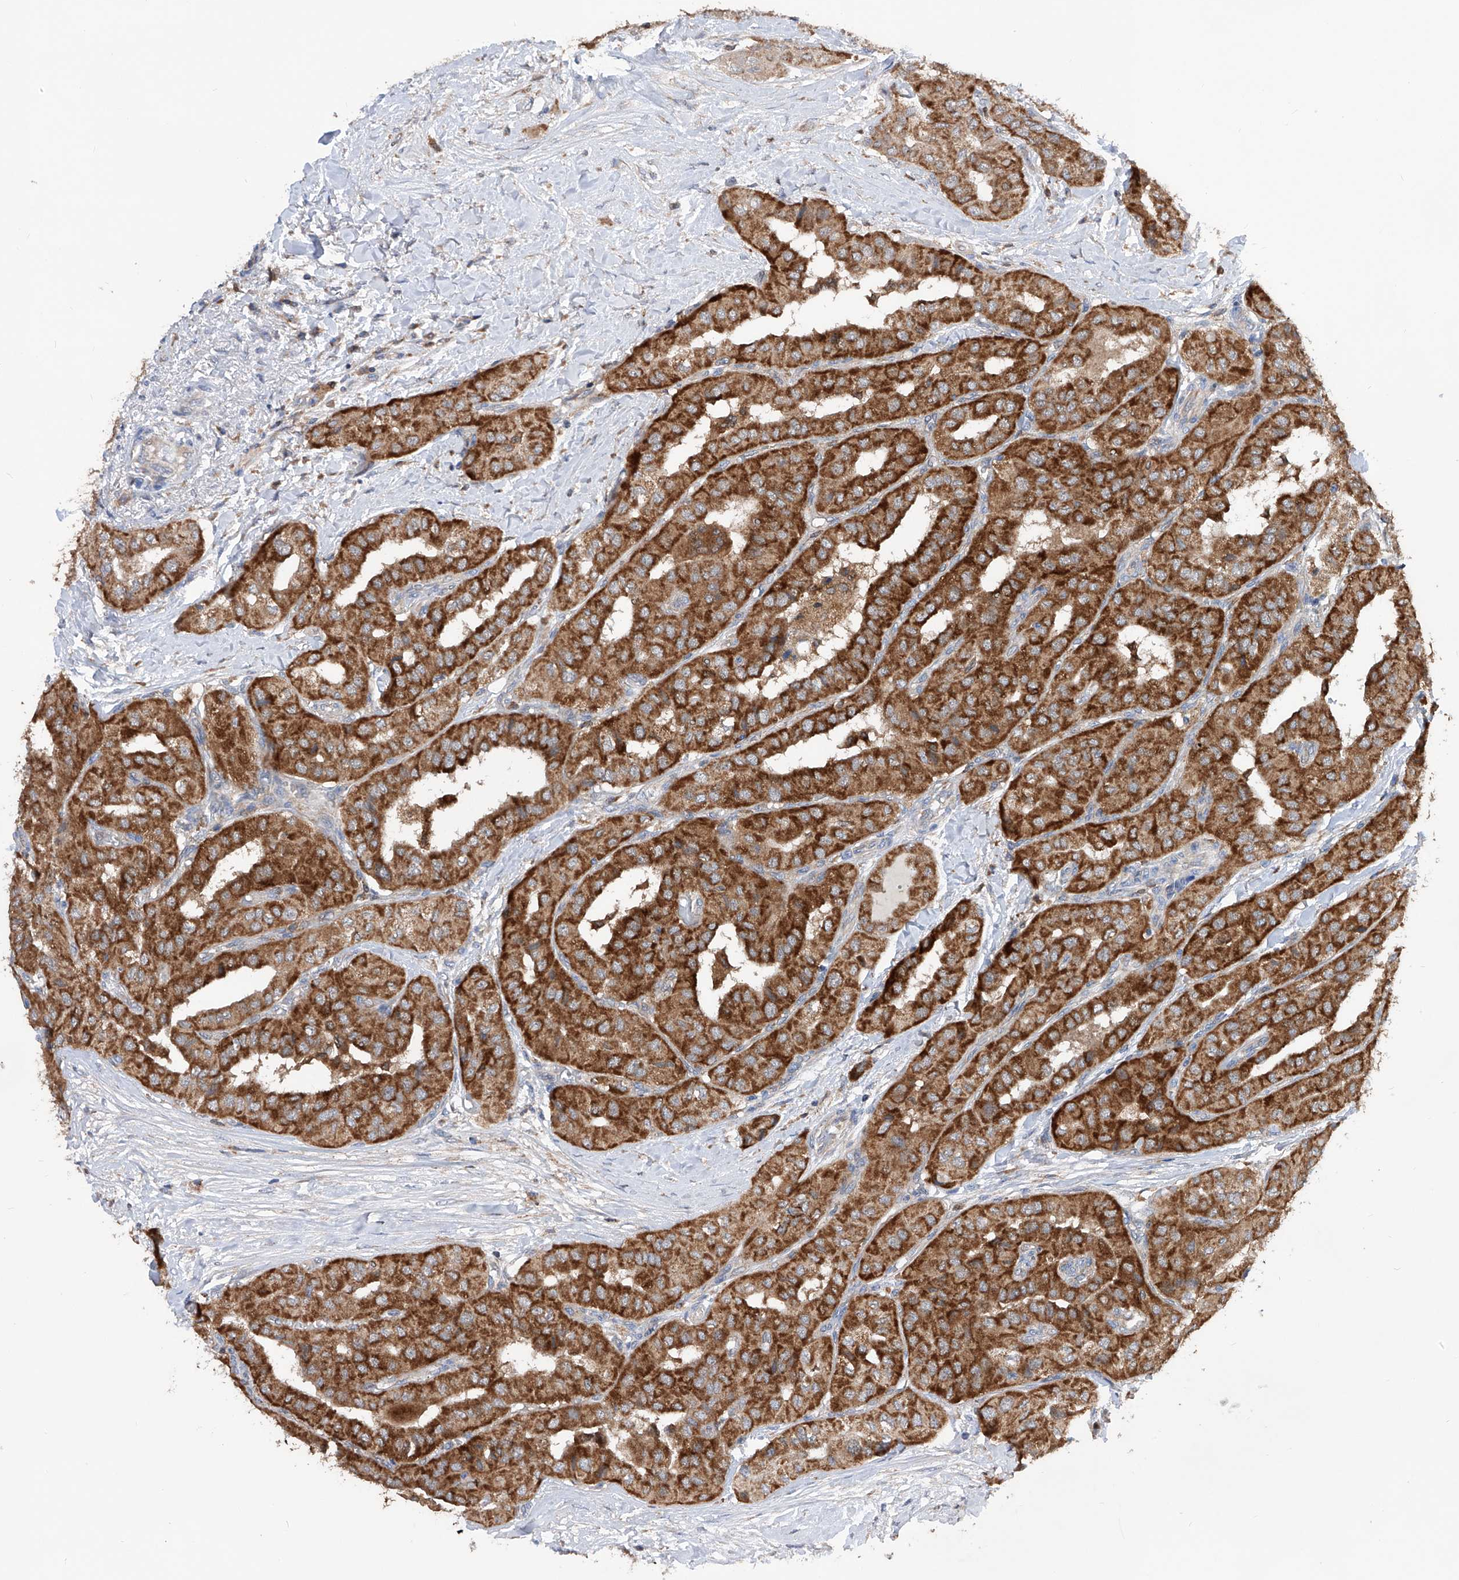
{"staining": {"intensity": "strong", "quantity": ">75%", "location": "cytoplasmic/membranous"}, "tissue": "thyroid cancer", "cell_type": "Tumor cells", "image_type": "cancer", "snomed": [{"axis": "morphology", "description": "Papillary adenocarcinoma, NOS"}, {"axis": "topography", "description": "Thyroid gland"}], "caption": "A brown stain shows strong cytoplasmic/membranous expression of a protein in thyroid cancer tumor cells.", "gene": "SPATA20", "patient": {"sex": "female", "age": 59}}